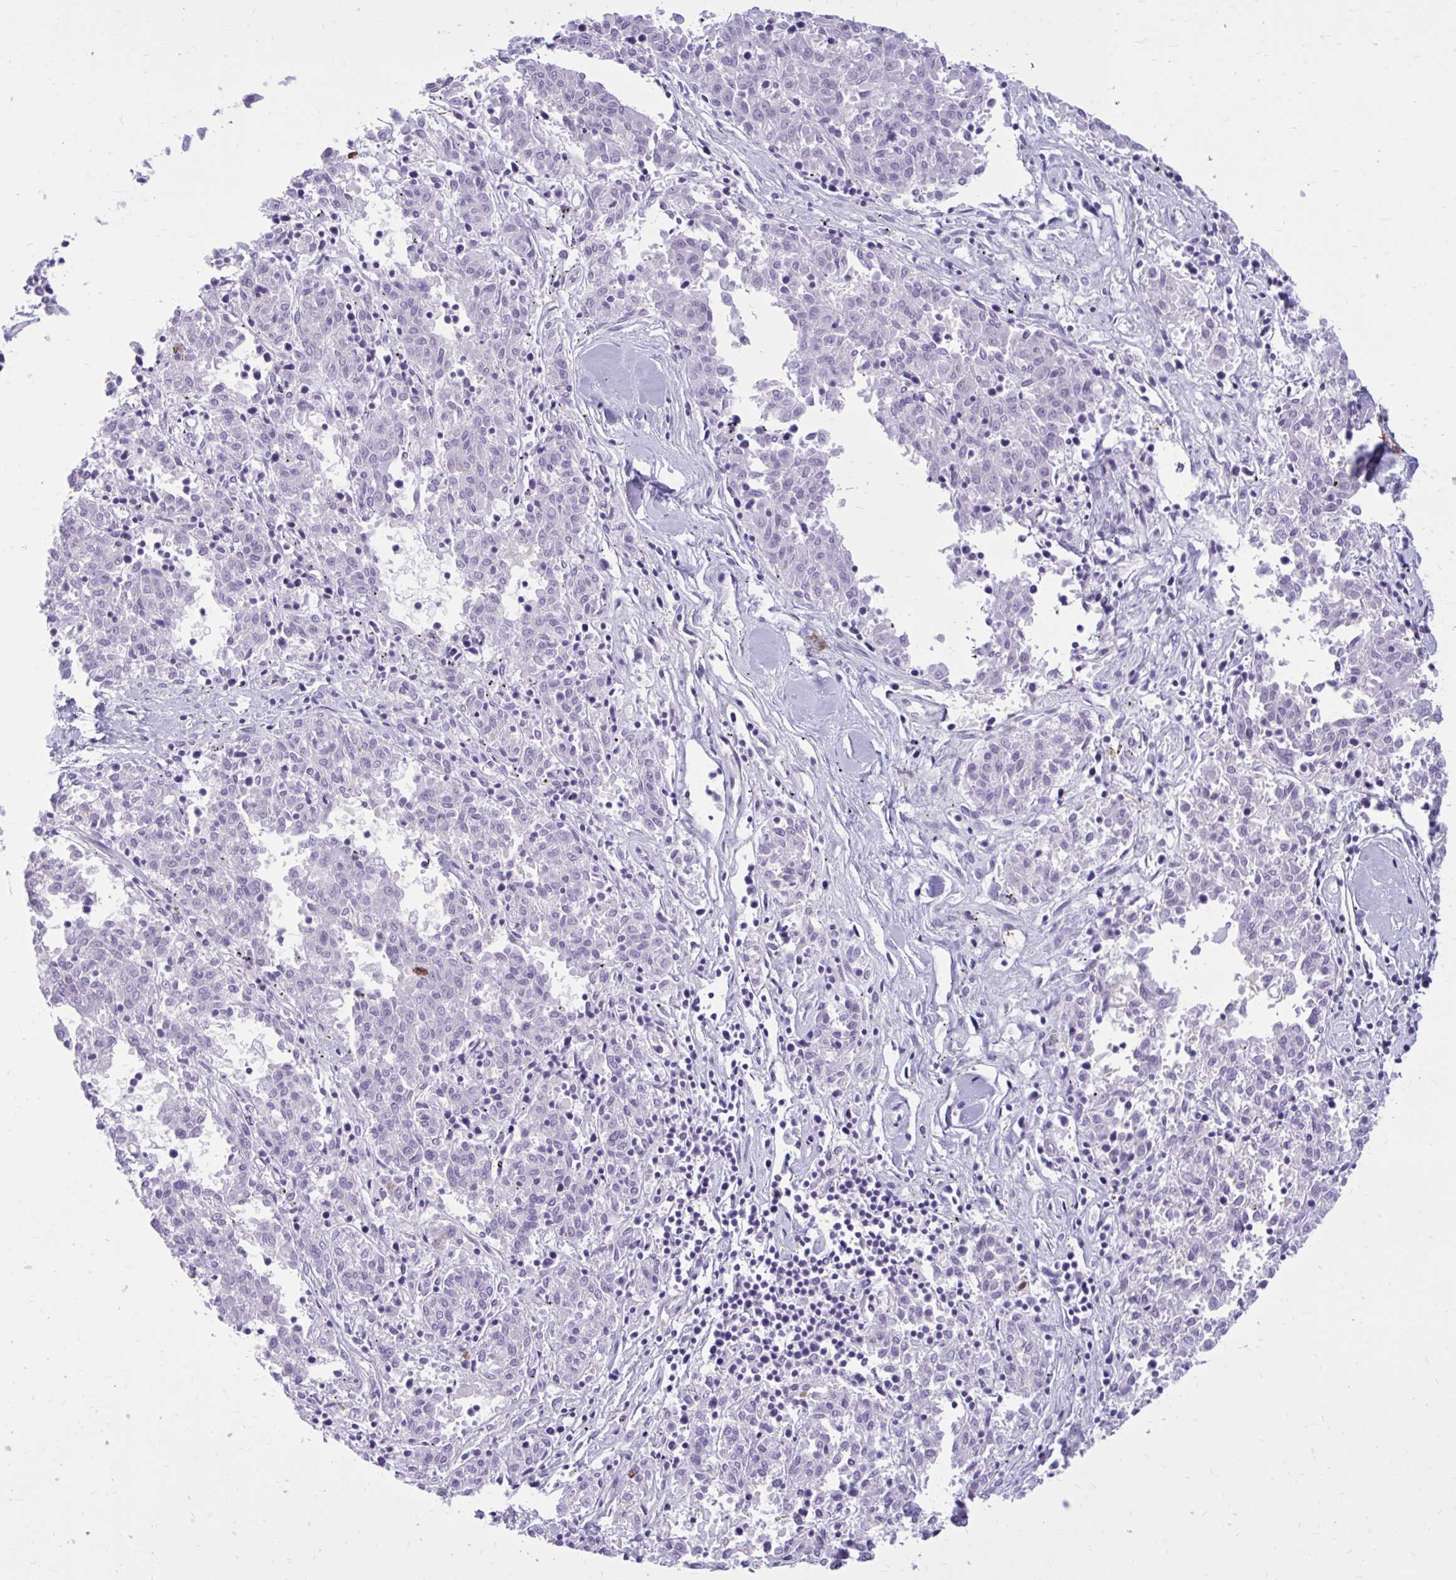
{"staining": {"intensity": "negative", "quantity": "none", "location": "none"}, "tissue": "melanoma", "cell_type": "Tumor cells", "image_type": "cancer", "snomed": [{"axis": "morphology", "description": "Malignant melanoma, NOS"}, {"axis": "topography", "description": "Skin"}], "caption": "The micrograph shows no significant expression in tumor cells of melanoma.", "gene": "BEND5", "patient": {"sex": "female", "age": 72}}